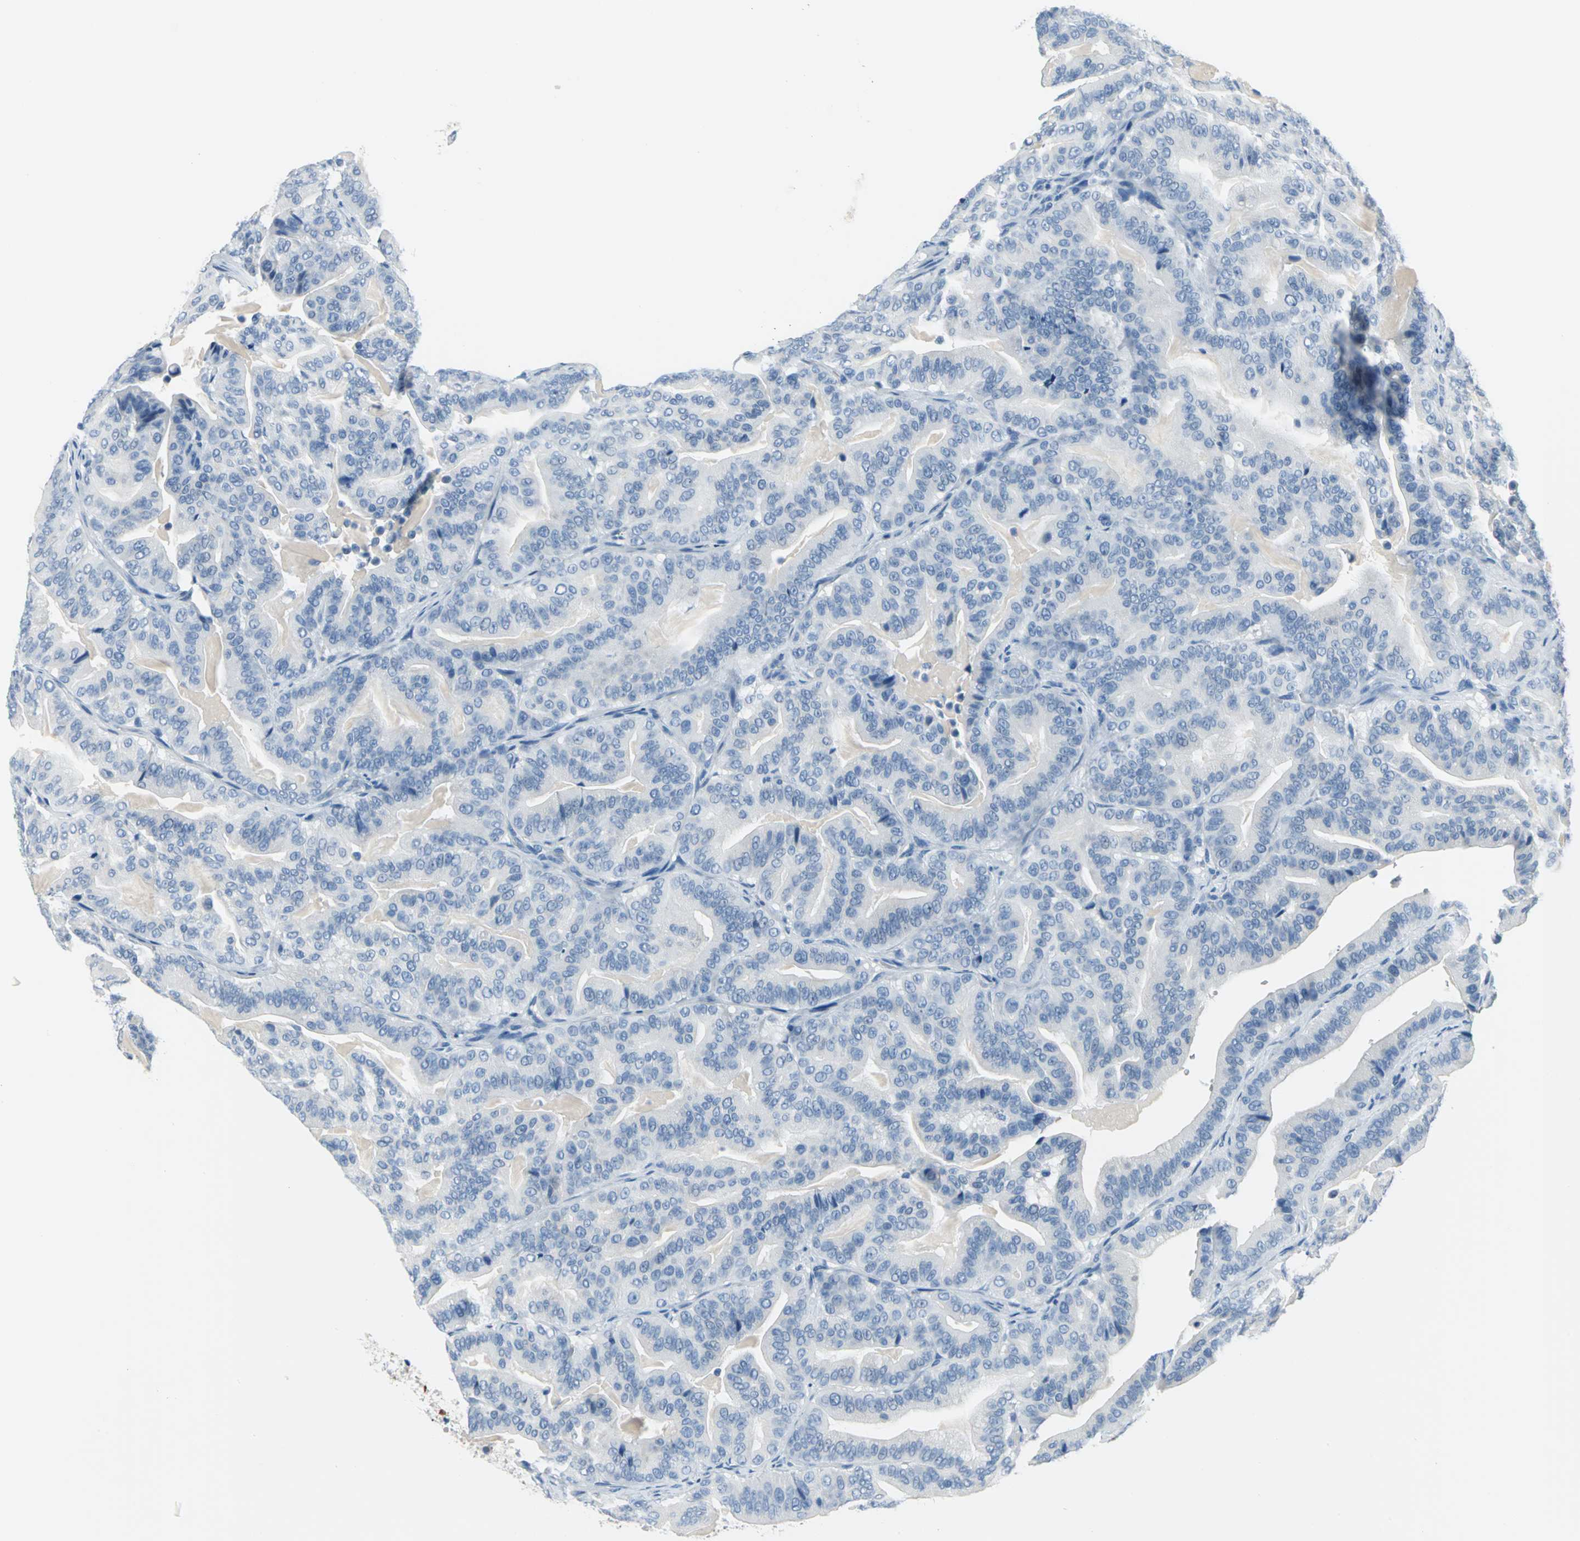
{"staining": {"intensity": "negative", "quantity": "none", "location": "none"}, "tissue": "pancreatic cancer", "cell_type": "Tumor cells", "image_type": "cancer", "snomed": [{"axis": "morphology", "description": "Adenocarcinoma, NOS"}, {"axis": "topography", "description": "Pancreas"}], "caption": "DAB immunohistochemical staining of human pancreatic cancer (adenocarcinoma) reveals no significant staining in tumor cells. (Brightfield microscopy of DAB immunohistochemistry (IHC) at high magnification).", "gene": "PKLR", "patient": {"sex": "male", "age": 63}}